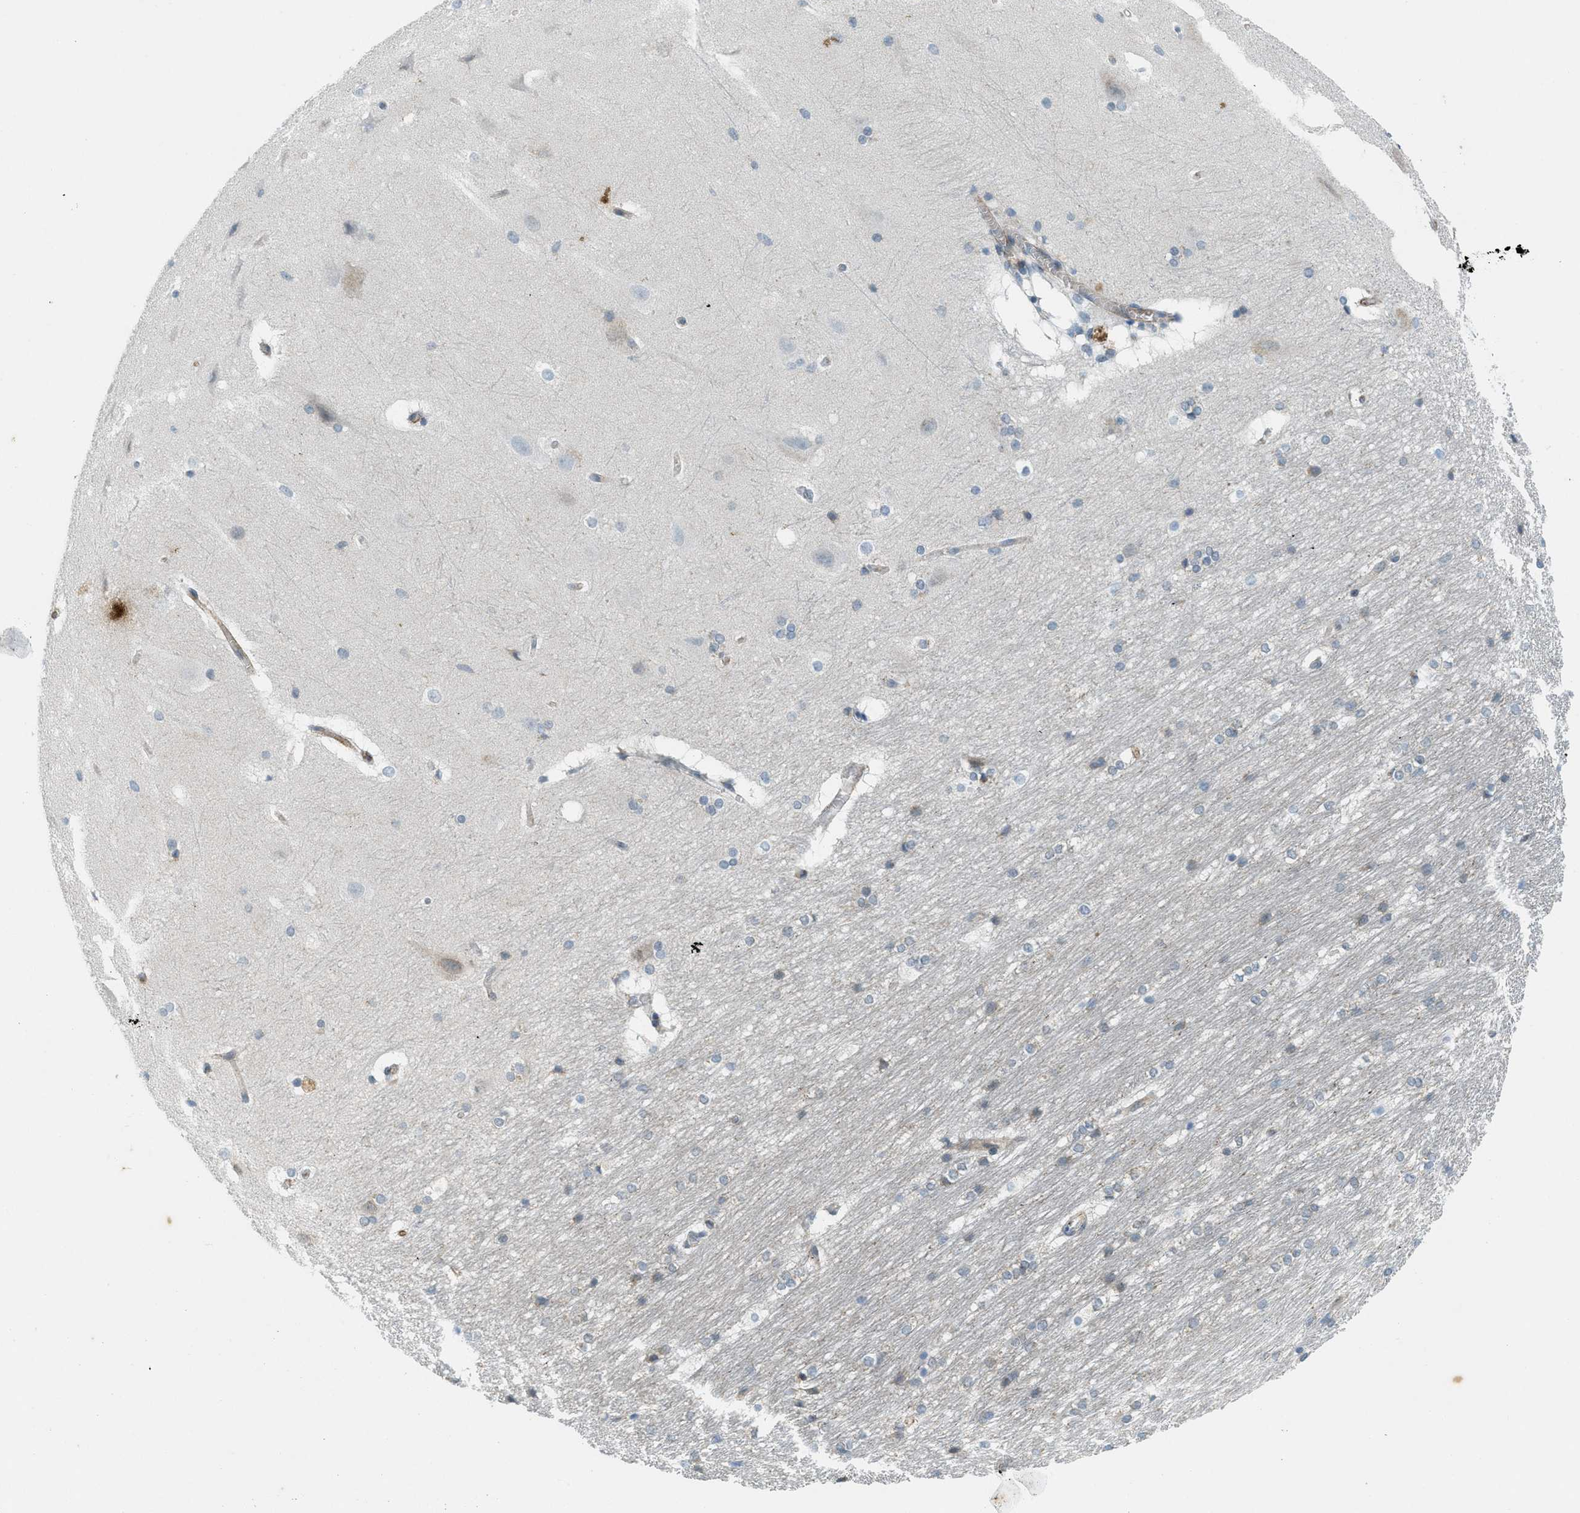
{"staining": {"intensity": "weak", "quantity": "<25%", "location": "cytoplasmic/membranous"}, "tissue": "hippocampus", "cell_type": "Glial cells", "image_type": "normal", "snomed": [{"axis": "morphology", "description": "Normal tissue, NOS"}, {"axis": "topography", "description": "Hippocampus"}], "caption": "Image shows no significant protein staining in glial cells of benign hippocampus.", "gene": "FYN", "patient": {"sex": "female", "age": 19}}